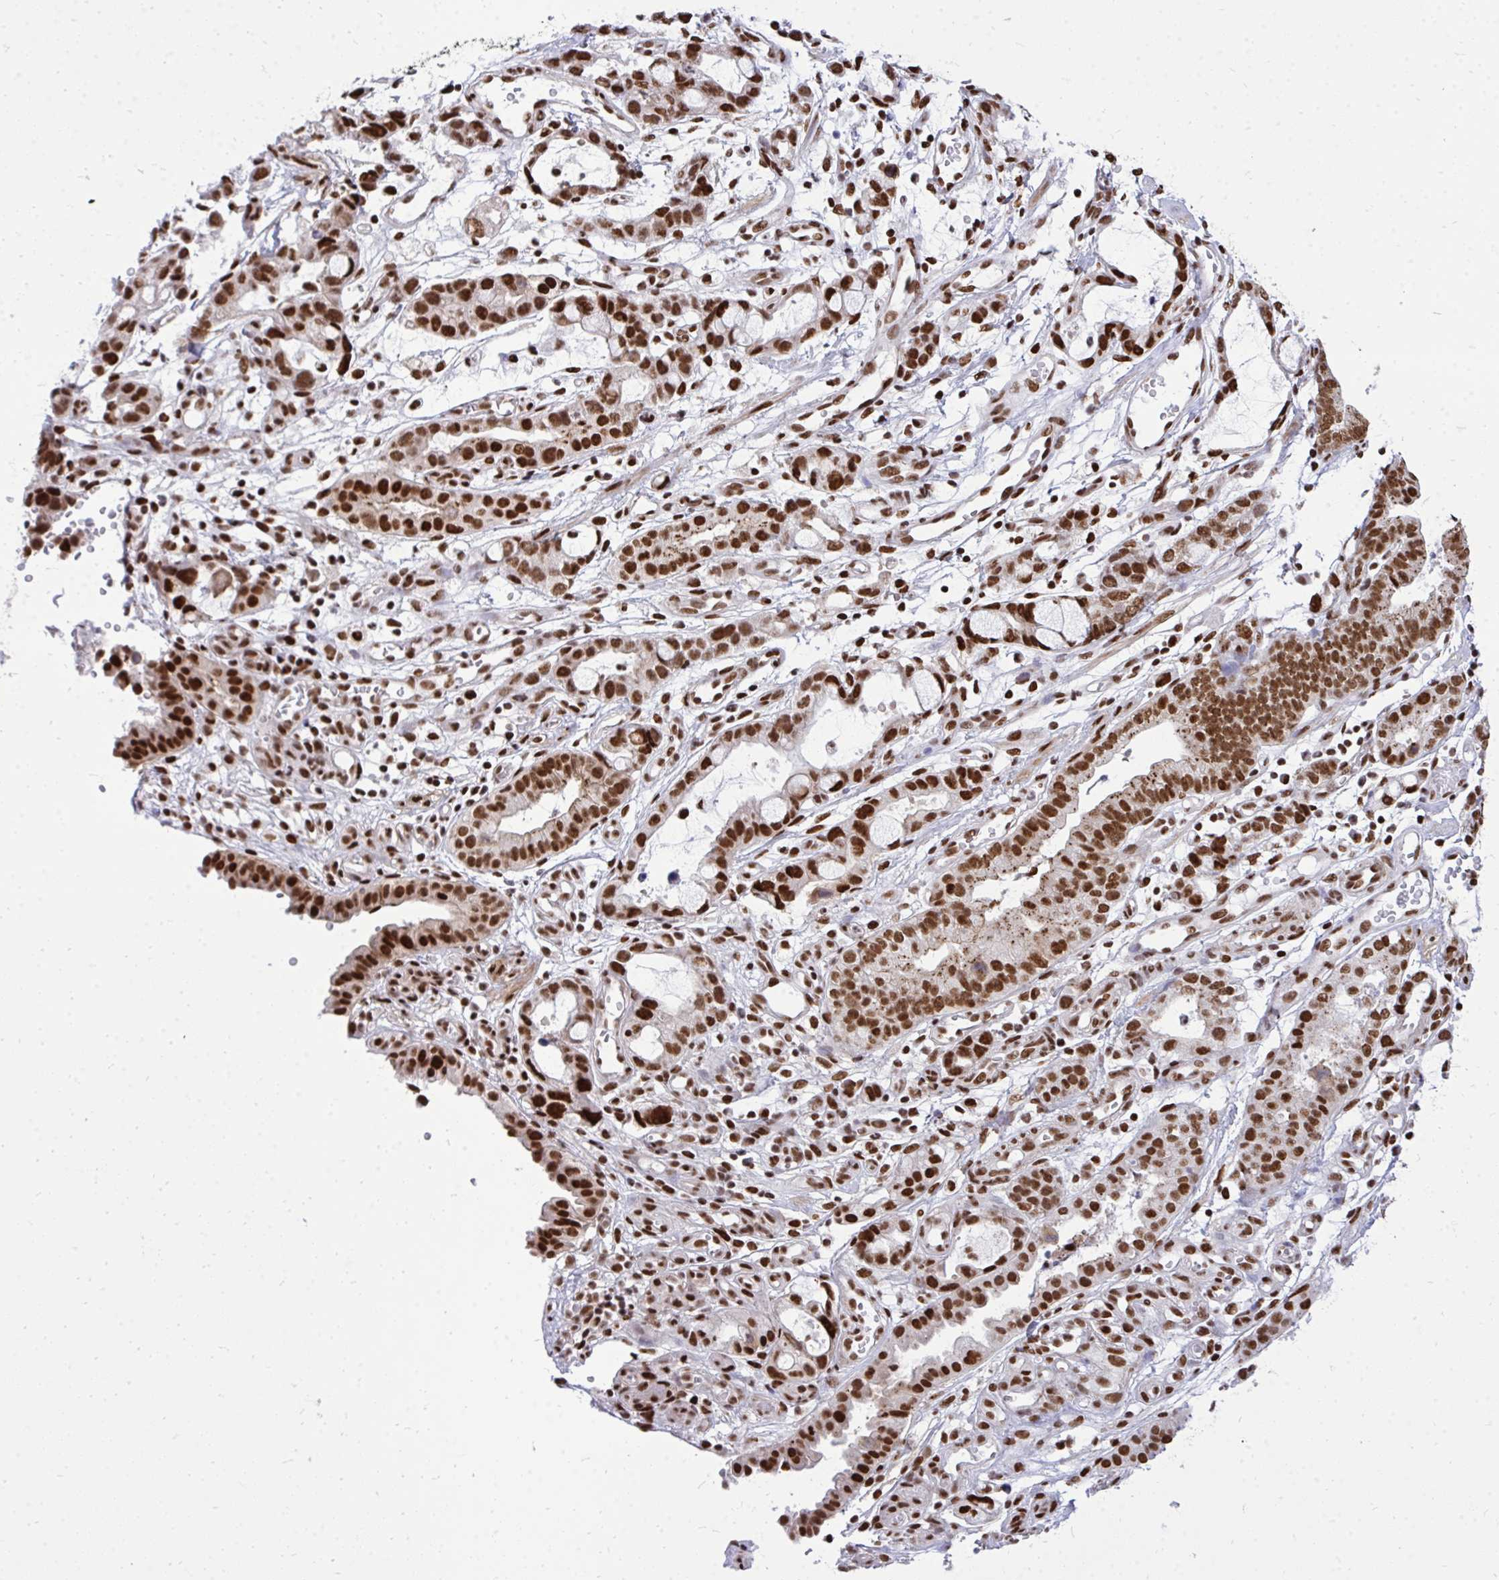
{"staining": {"intensity": "strong", "quantity": ">75%", "location": "nuclear"}, "tissue": "stomach cancer", "cell_type": "Tumor cells", "image_type": "cancer", "snomed": [{"axis": "morphology", "description": "Adenocarcinoma, NOS"}, {"axis": "topography", "description": "Stomach"}], "caption": "Stomach cancer was stained to show a protein in brown. There is high levels of strong nuclear positivity in about >75% of tumor cells.", "gene": "TBL1Y", "patient": {"sex": "male", "age": 55}}